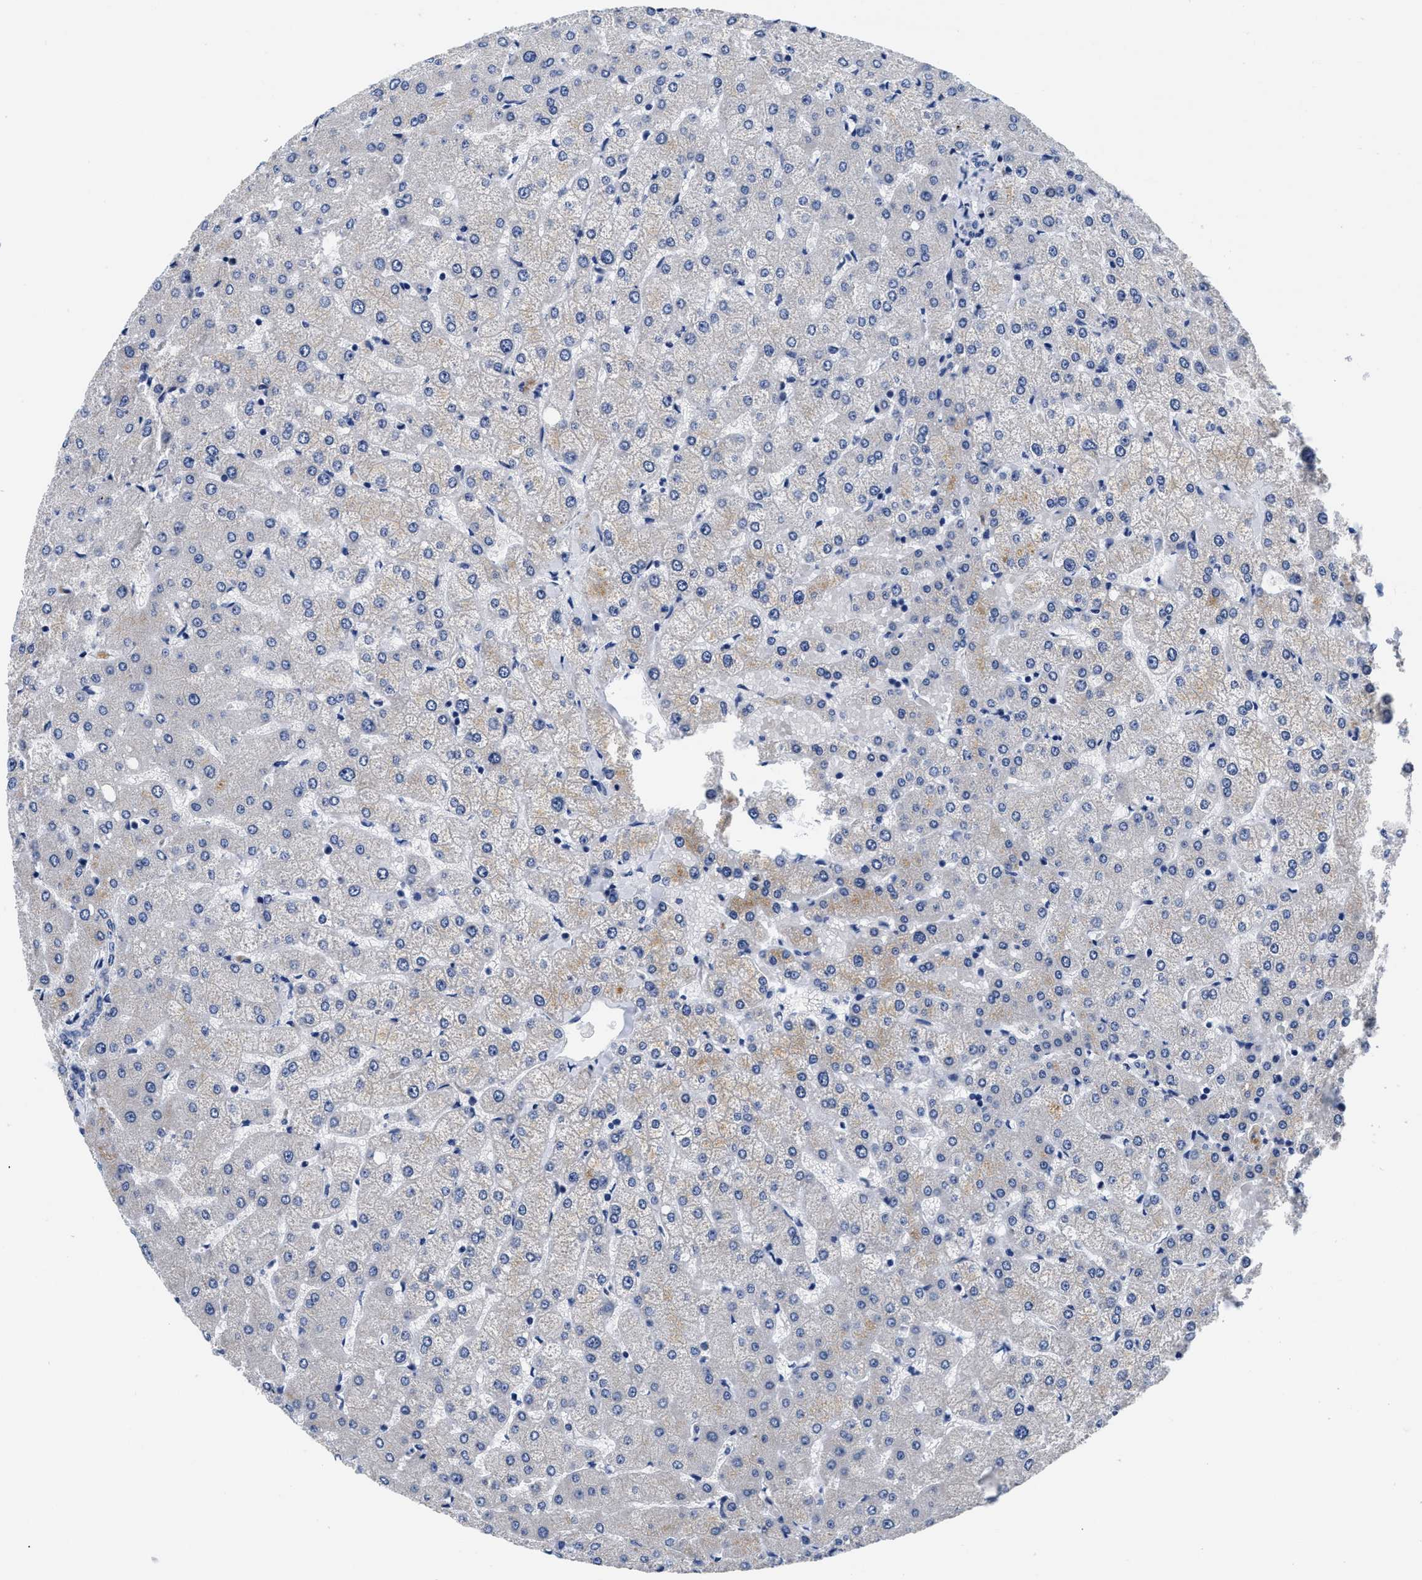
{"staining": {"intensity": "negative", "quantity": "none", "location": "none"}, "tissue": "liver", "cell_type": "Cholangiocytes", "image_type": "normal", "snomed": [{"axis": "morphology", "description": "Normal tissue, NOS"}, {"axis": "topography", "description": "Liver"}], "caption": "IHC photomicrograph of unremarkable human liver stained for a protein (brown), which exhibits no positivity in cholangiocytes. (Immunohistochemistry (ihc), brightfield microscopy, high magnification).", "gene": "SLC35F1", "patient": {"sex": "female", "age": 54}}